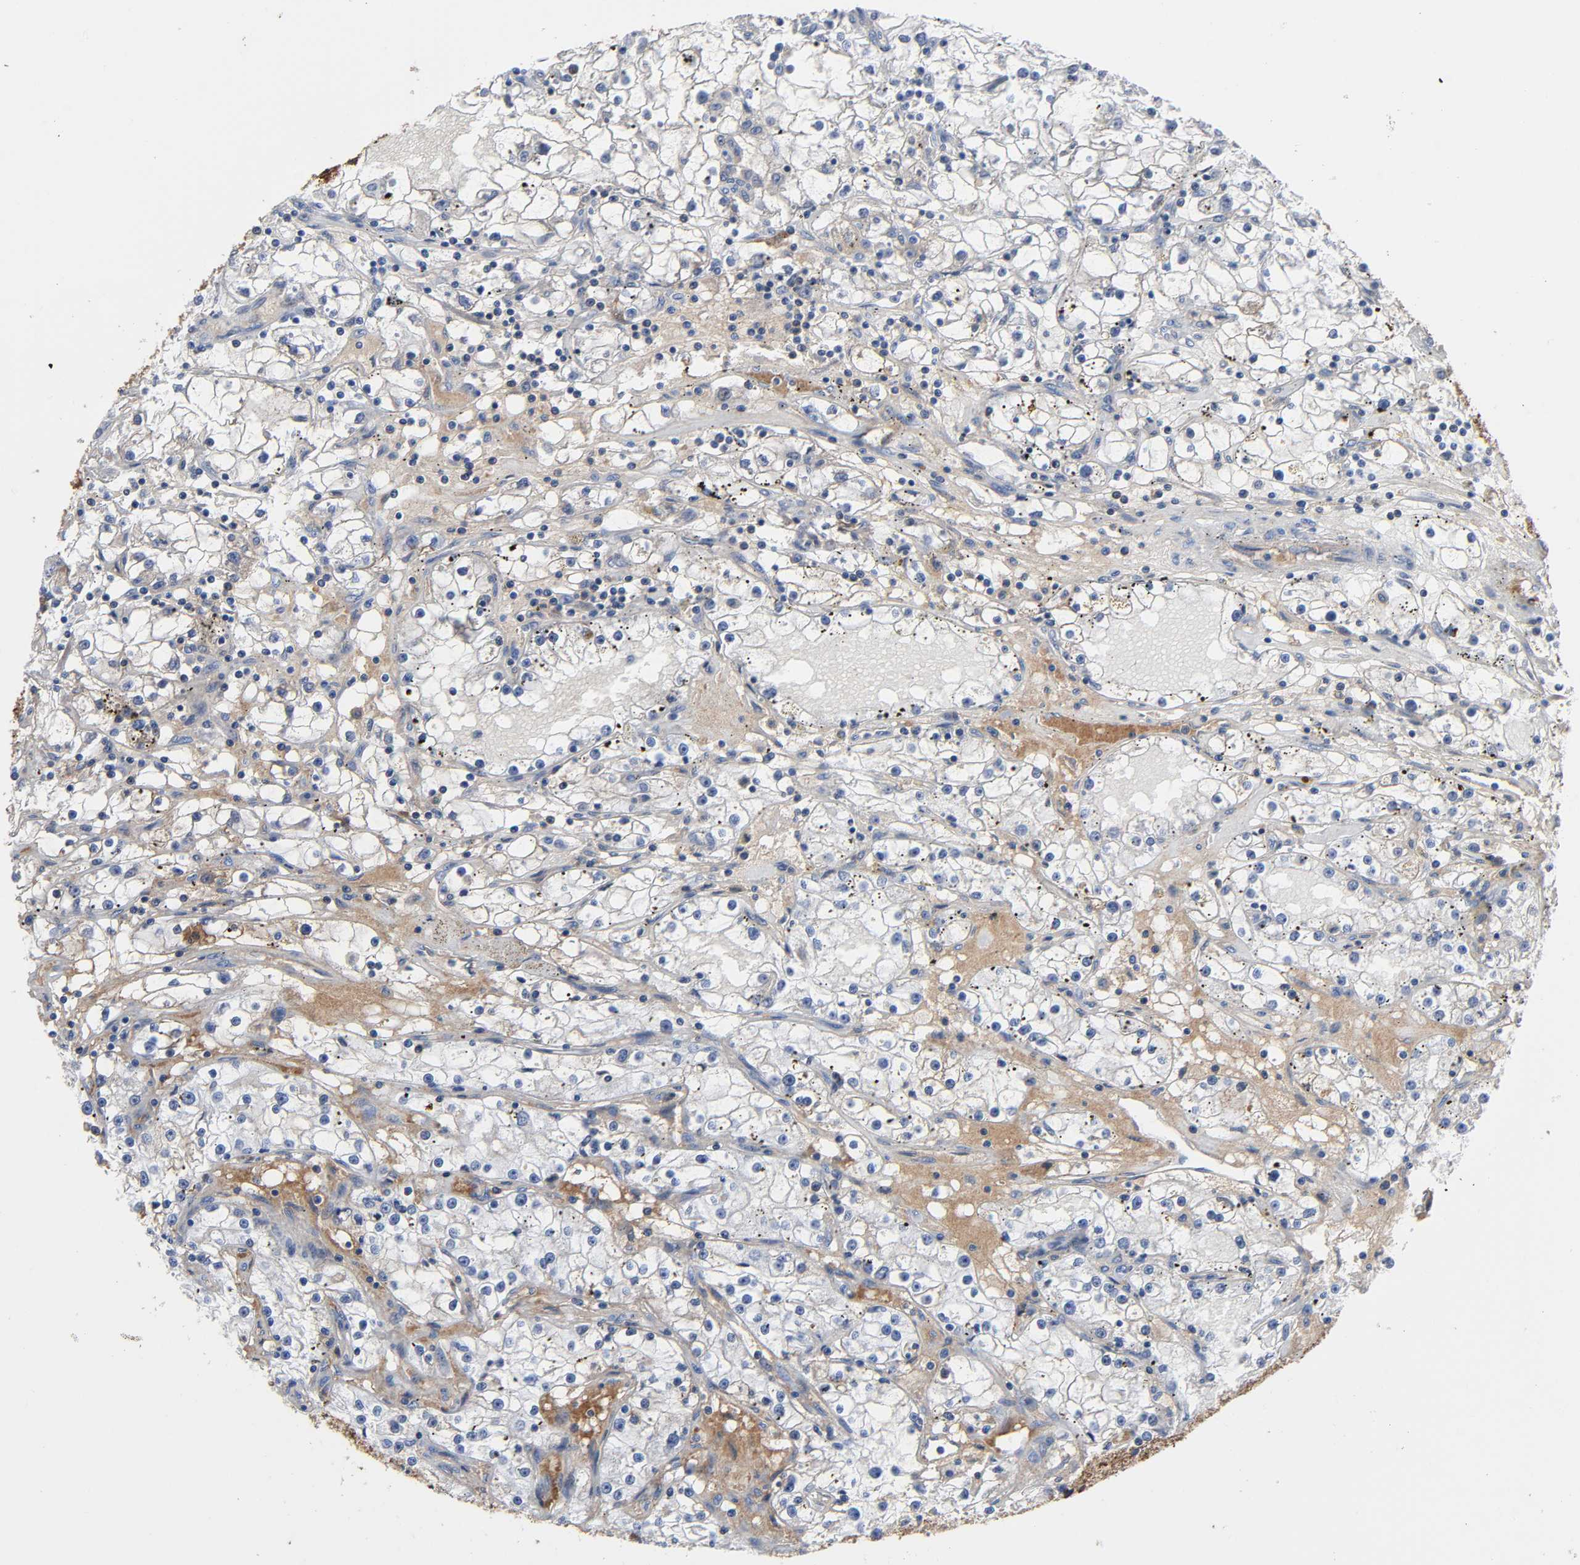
{"staining": {"intensity": "negative", "quantity": "none", "location": "none"}, "tissue": "renal cancer", "cell_type": "Tumor cells", "image_type": "cancer", "snomed": [{"axis": "morphology", "description": "Adenocarcinoma, NOS"}, {"axis": "topography", "description": "Kidney"}], "caption": "Tumor cells are negative for brown protein staining in adenocarcinoma (renal).", "gene": "FBLN1", "patient": {"sex": "male", "age": 56}}